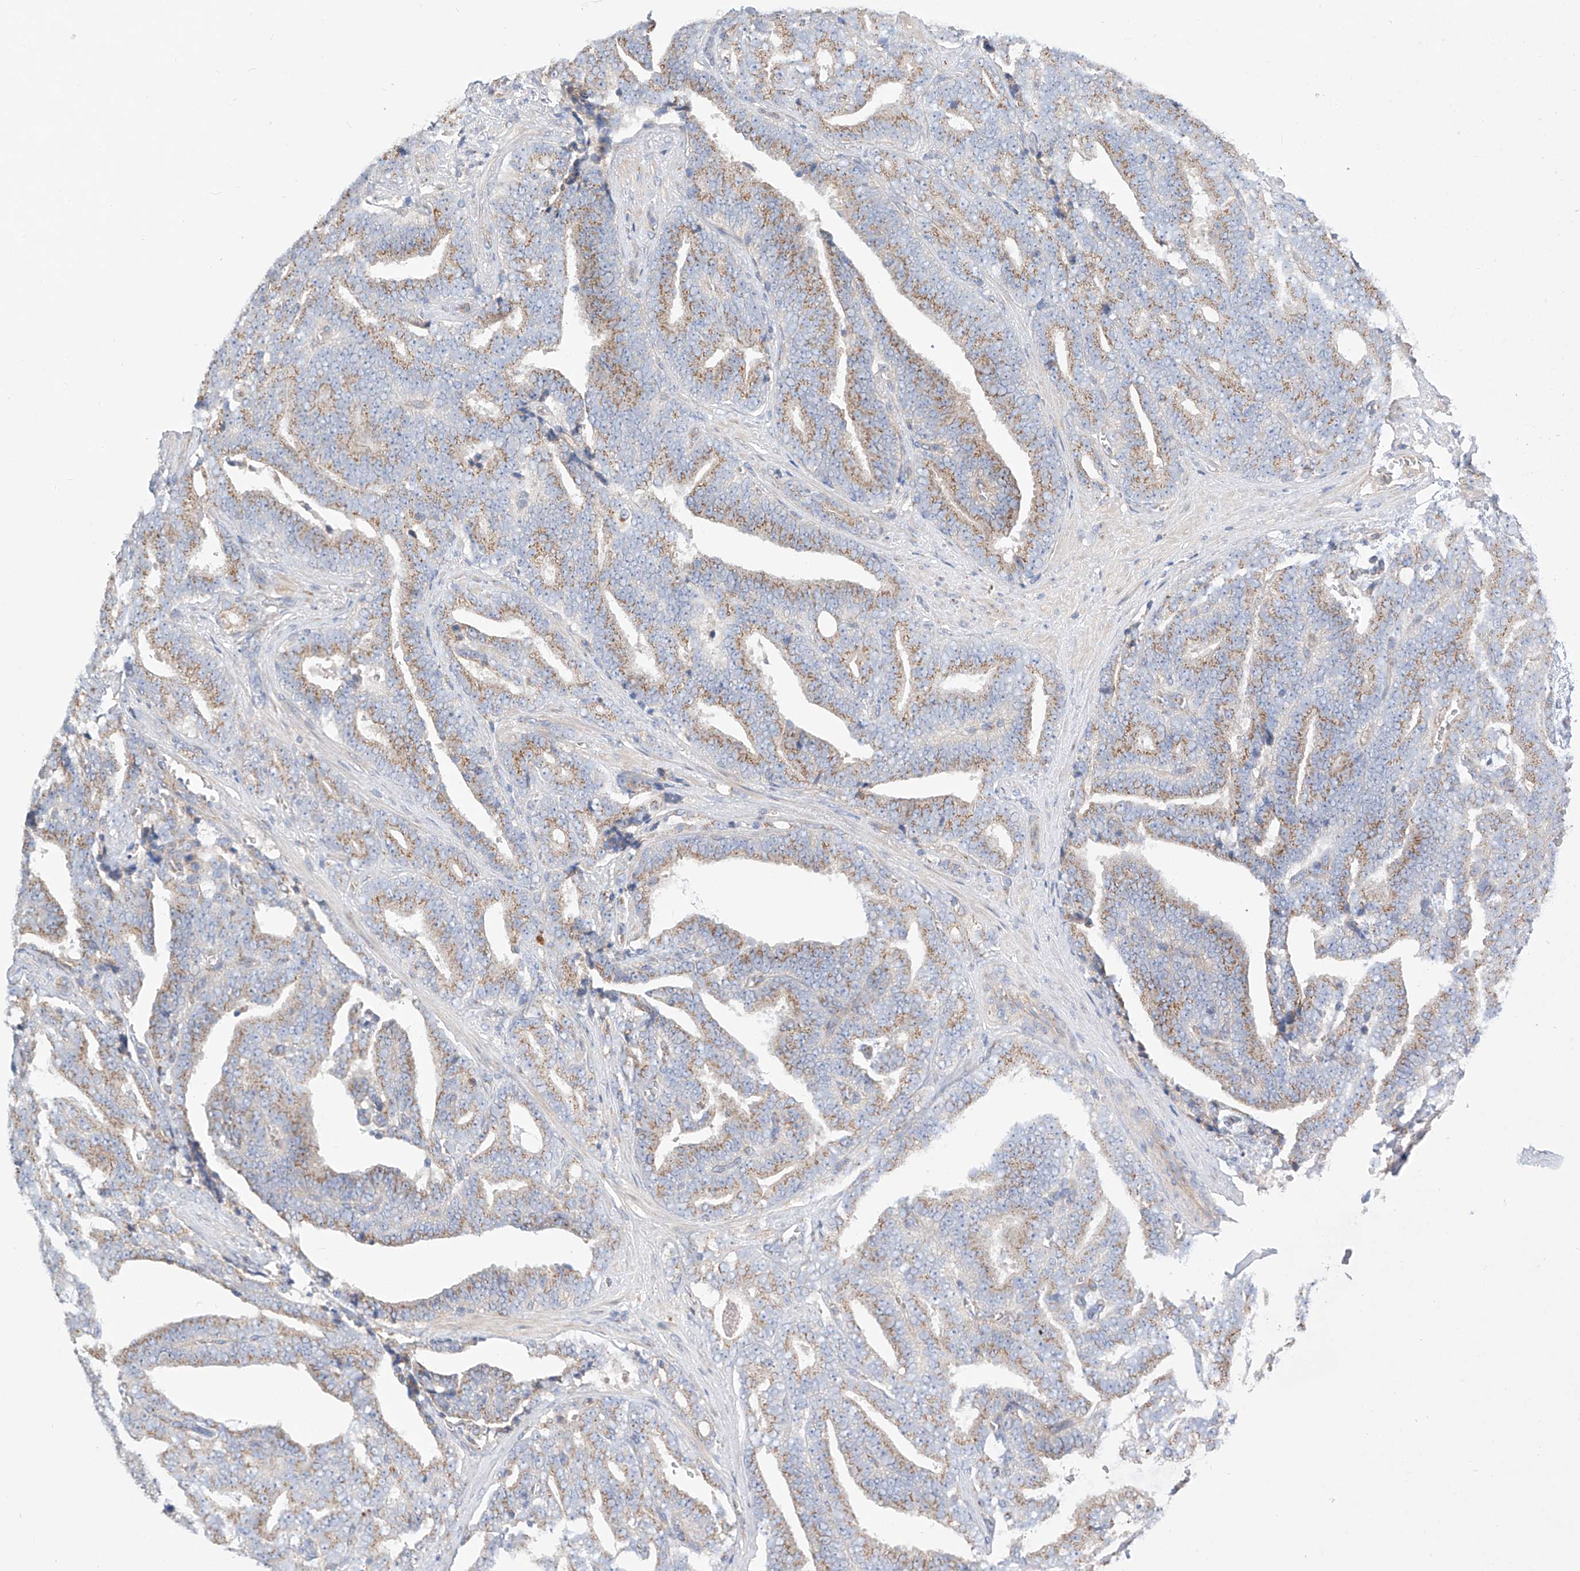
{"staining": {"intensity": "moderate", "quantity": ">75%", "location": "cytoplasmic/membranous"}, "tissue": "prostate cancer", "cell_type": "Tumor cells", "image_type": "cancer", "snomed": [{"axis": "morphology", "description": "Adenocarcinoma, High grade"}, {"axis": "topography", "description": "Prostate and seminal vesicle, NOS"}], "caption": "Human adenocarcinoma (high-grade) (prostate) stained for a protein (brown) exhibits moderate cytoplasmic/membranous positive expression in approximately >75% of tumor cells.", "gene": "SLC22A7", "patient": {"sex": "male", "age": 67}}